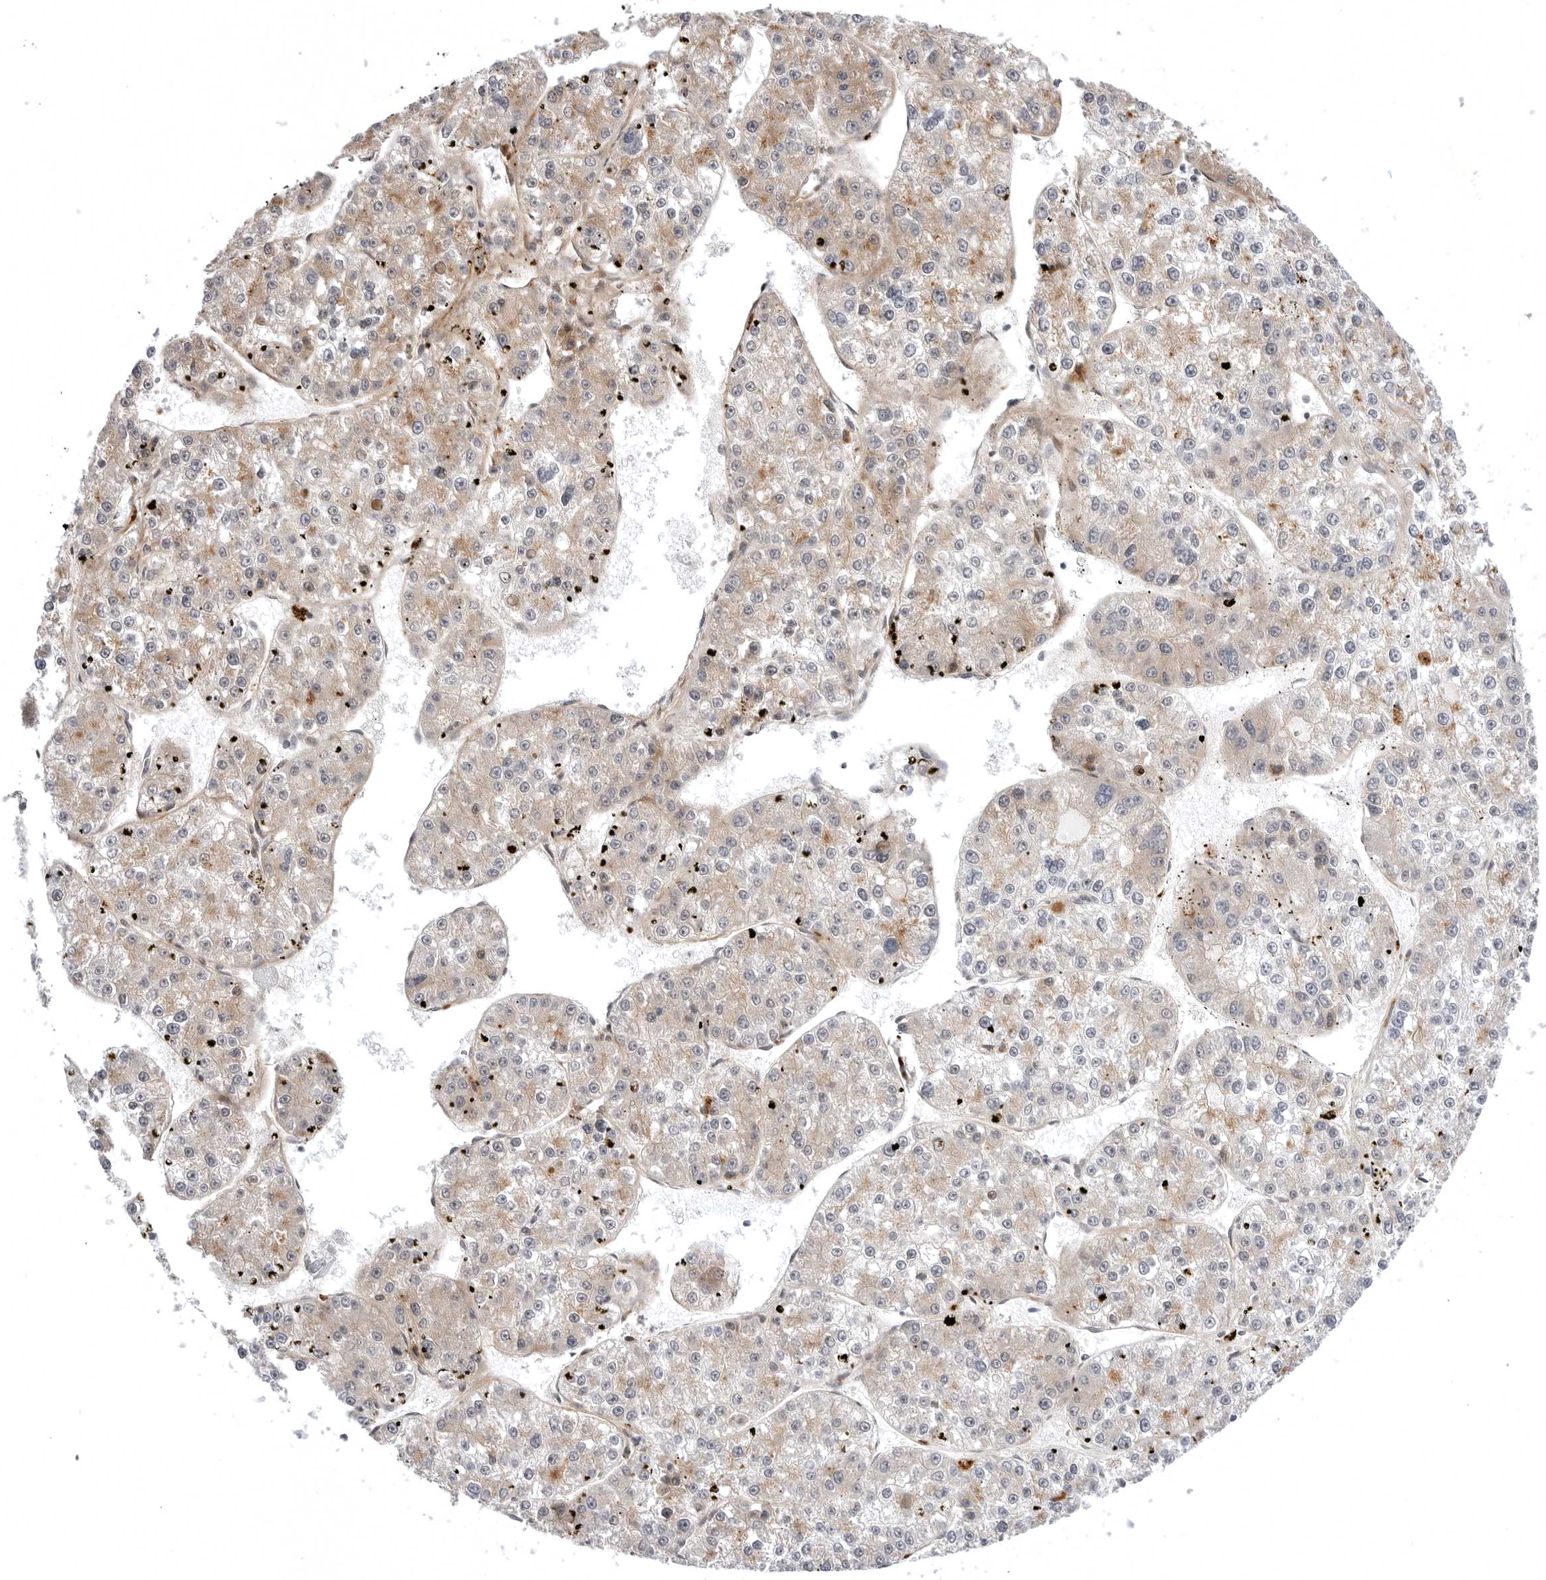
{"staining": {"intensity": "weak", "quantity": "25%-75%", "location": "cytoplasmic/membranous"}, "tissue": "liver cancer", "cell_type": "Tumor cells", "image_type": "cancer", "snomed": [{"axis": "morphology", "description": "Carcinoma, Hepatocellular, NOS"}, {"axis": "topography", "description": "Liver"}], "caption": "This is a histology image of IHC staining of hepatocellular carcinoma (liver), which shows weak expression in the cytoplasmic/membranous of tumor cells.", "gene": "ARL5A", "patient": {"sex": "female", "age": 73}}